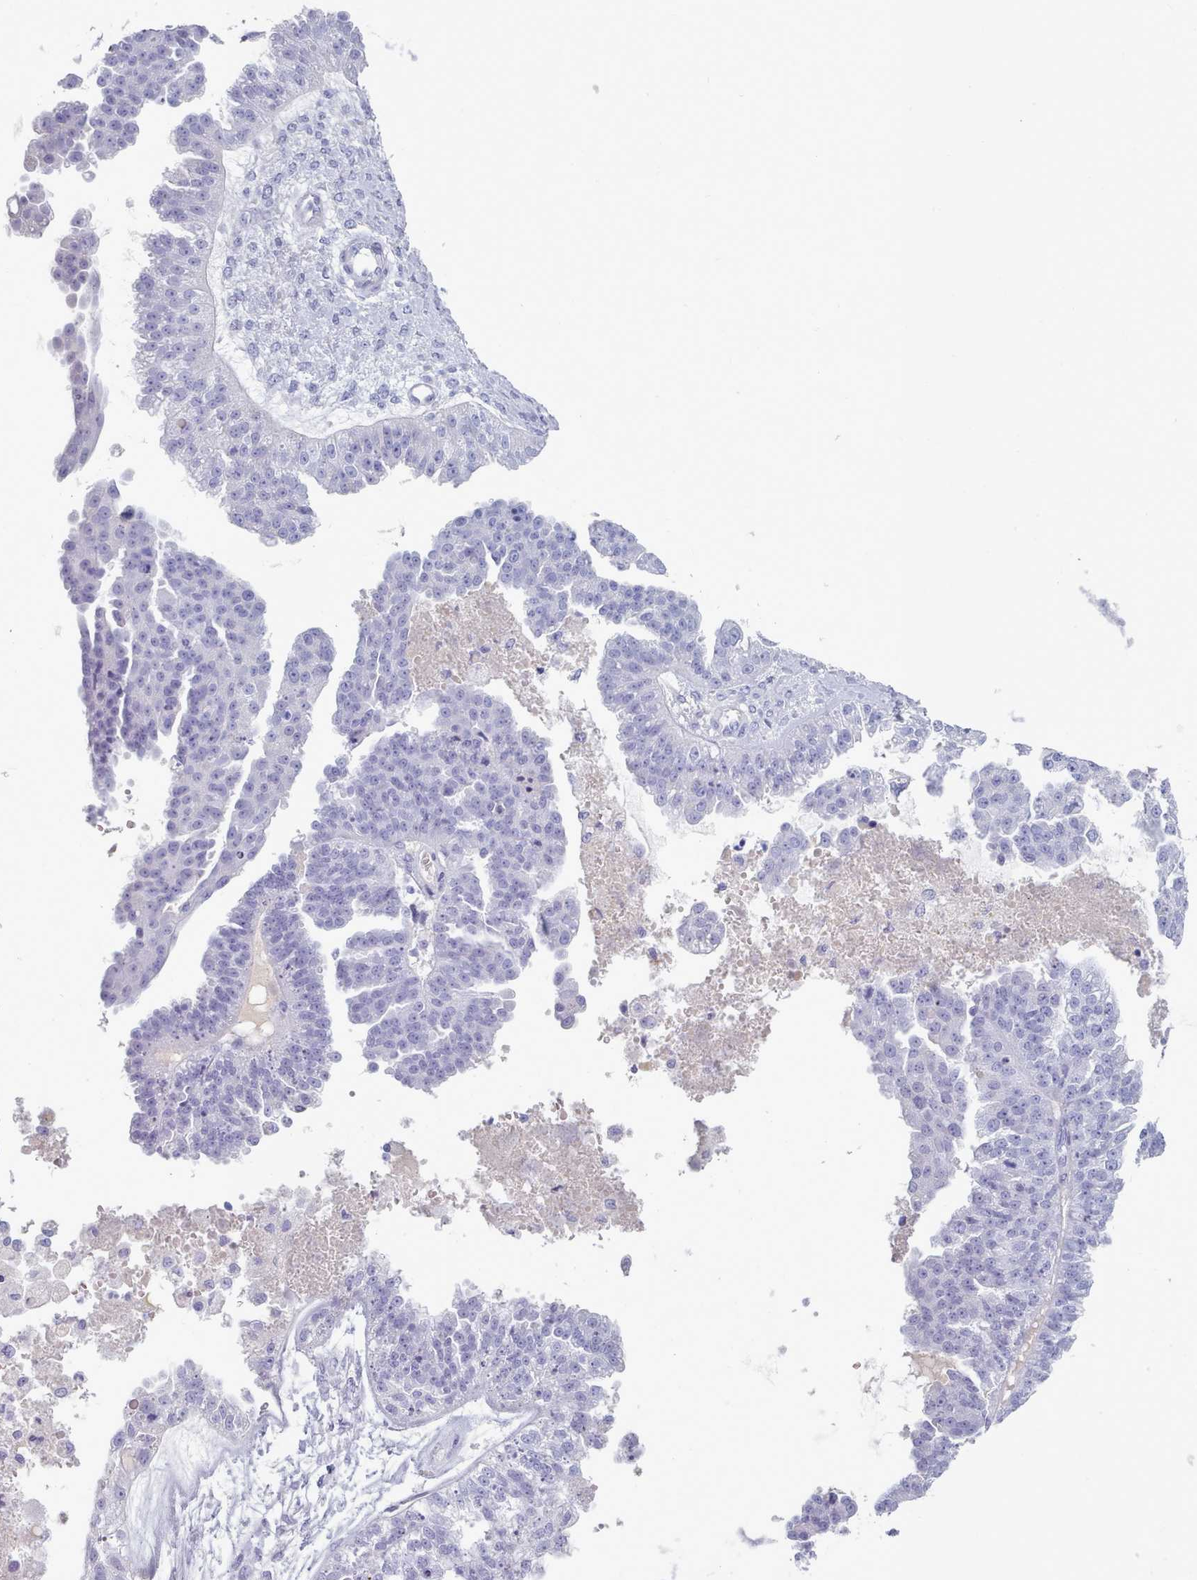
{"staining": {"intensity": "negative", "quantity": "none", "location": "none"}, "tissue": "ovarian cancer", "cell_type": "Tumor cells", "image_type": "cancer", "snomed": [{"axis": "morphology", "description": "Cystadenocarcinoma, serous, NOS"}, {"axis": "topography", "description": "Ovary"}], "caption": "IHC histopathology image of neoplastic tissue: human serous cystadenocarcinoma (ovarian) stained with DAB (3,3'-diaminobenzidine) reveals no significant protein positivity in tumor cells.", "gene": "ZNF43", "patient": {"sex": "female", "age": 58}}